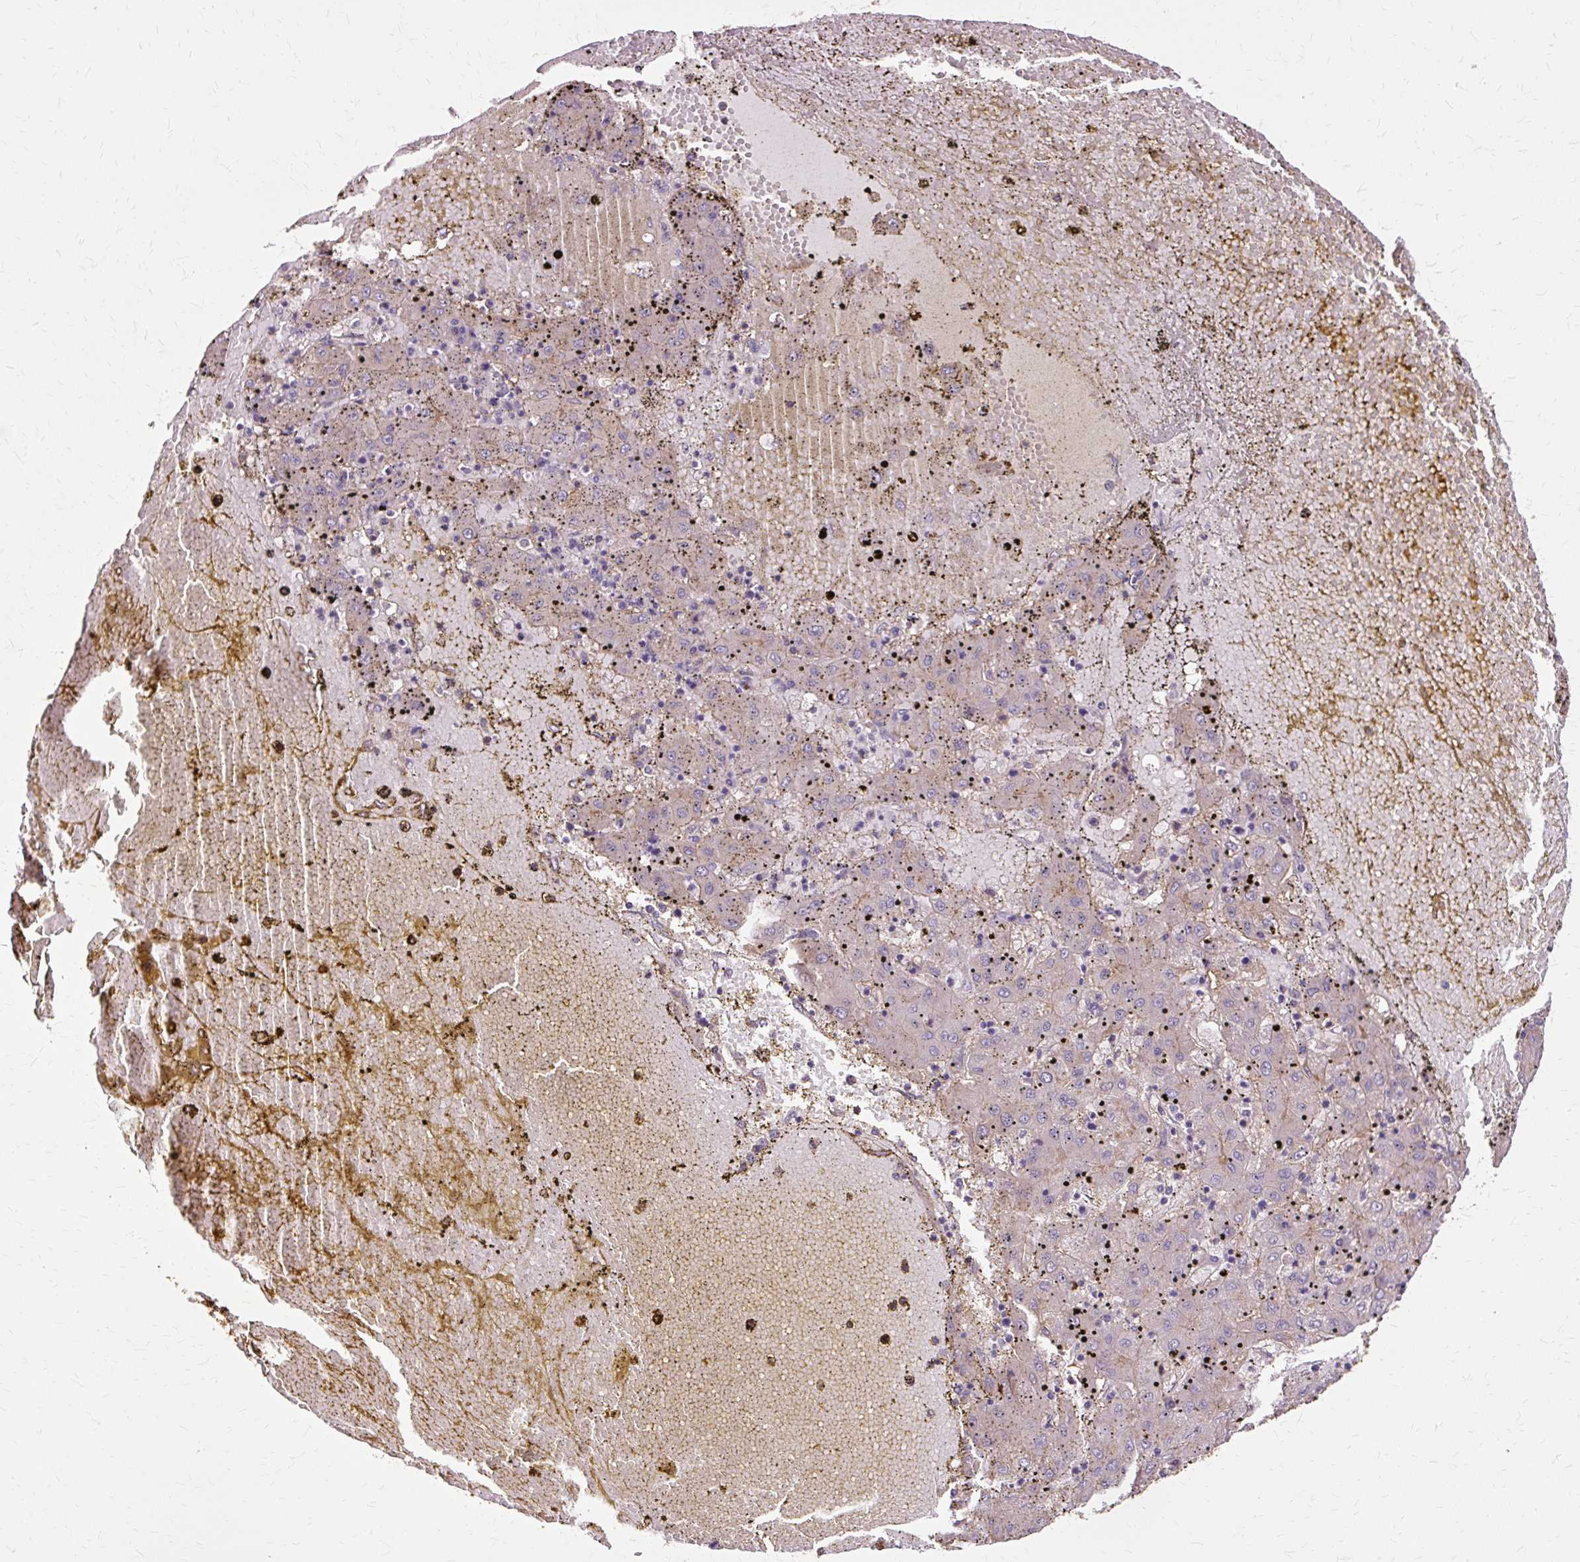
{"staining": {"intensity": "negative", "quantity": "none", "location": "none"}, "tissue": "liver cancer", "cell_type": "Tumor cells", "image_type": "cancer", "snomed": [{"axis": "morphology", "description": "Carcinoma, Hepatocellular, NOS"}, {"axis": "topography", "description": "Liver"}], "caption": "High magnification brightfield microscopy of hepatocellular carcinoma (liver) stained with DAB (3,3'-diaminobenzidine) (brown) and counterstained with hematoxylin (blue): tumor cells show no significant positivity. (IHC, brightfield microscopy, high magnification).", "gene": "TSPAN8", "patient": {"sex": "male", "age": 72}}